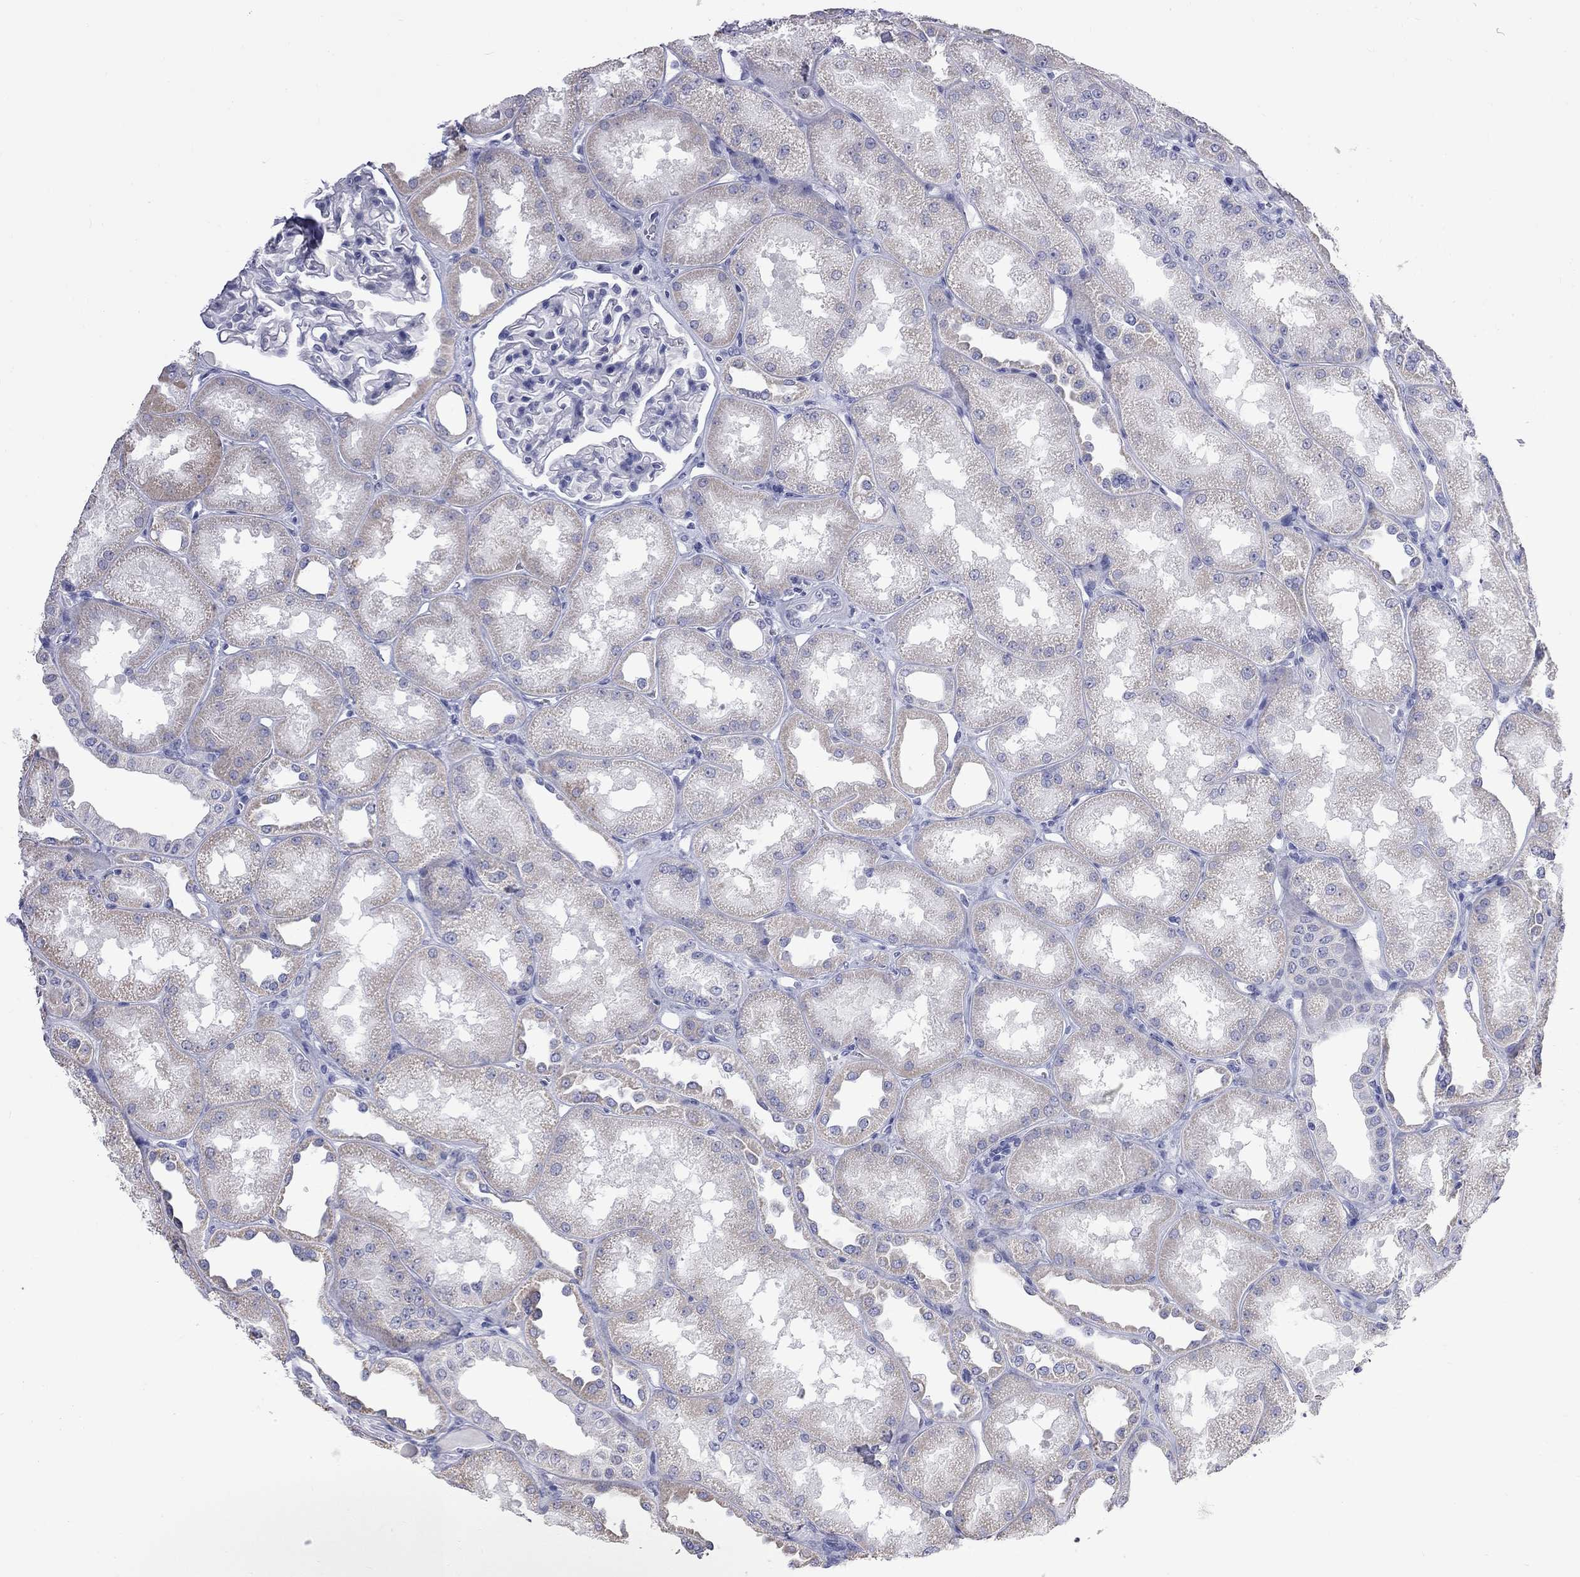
{"staining": {"intensity": "negative", "quantity": "none", "location": "none"}, "tissue": "kidney", "cell_type": "Cells in glomeruli", "image_type": "normal", "snomed": [{"axis": "morphology", "description": "Normal tissue, NOS"}, {"axis": "topography", "description": "Kidney"}], "caption": "Kidney stained for a protein using immunohistochemistry demonstrates no staining cells in glomeruli.", "gene": "KCND2", "patient": {"sex": "male", "age": 61}}